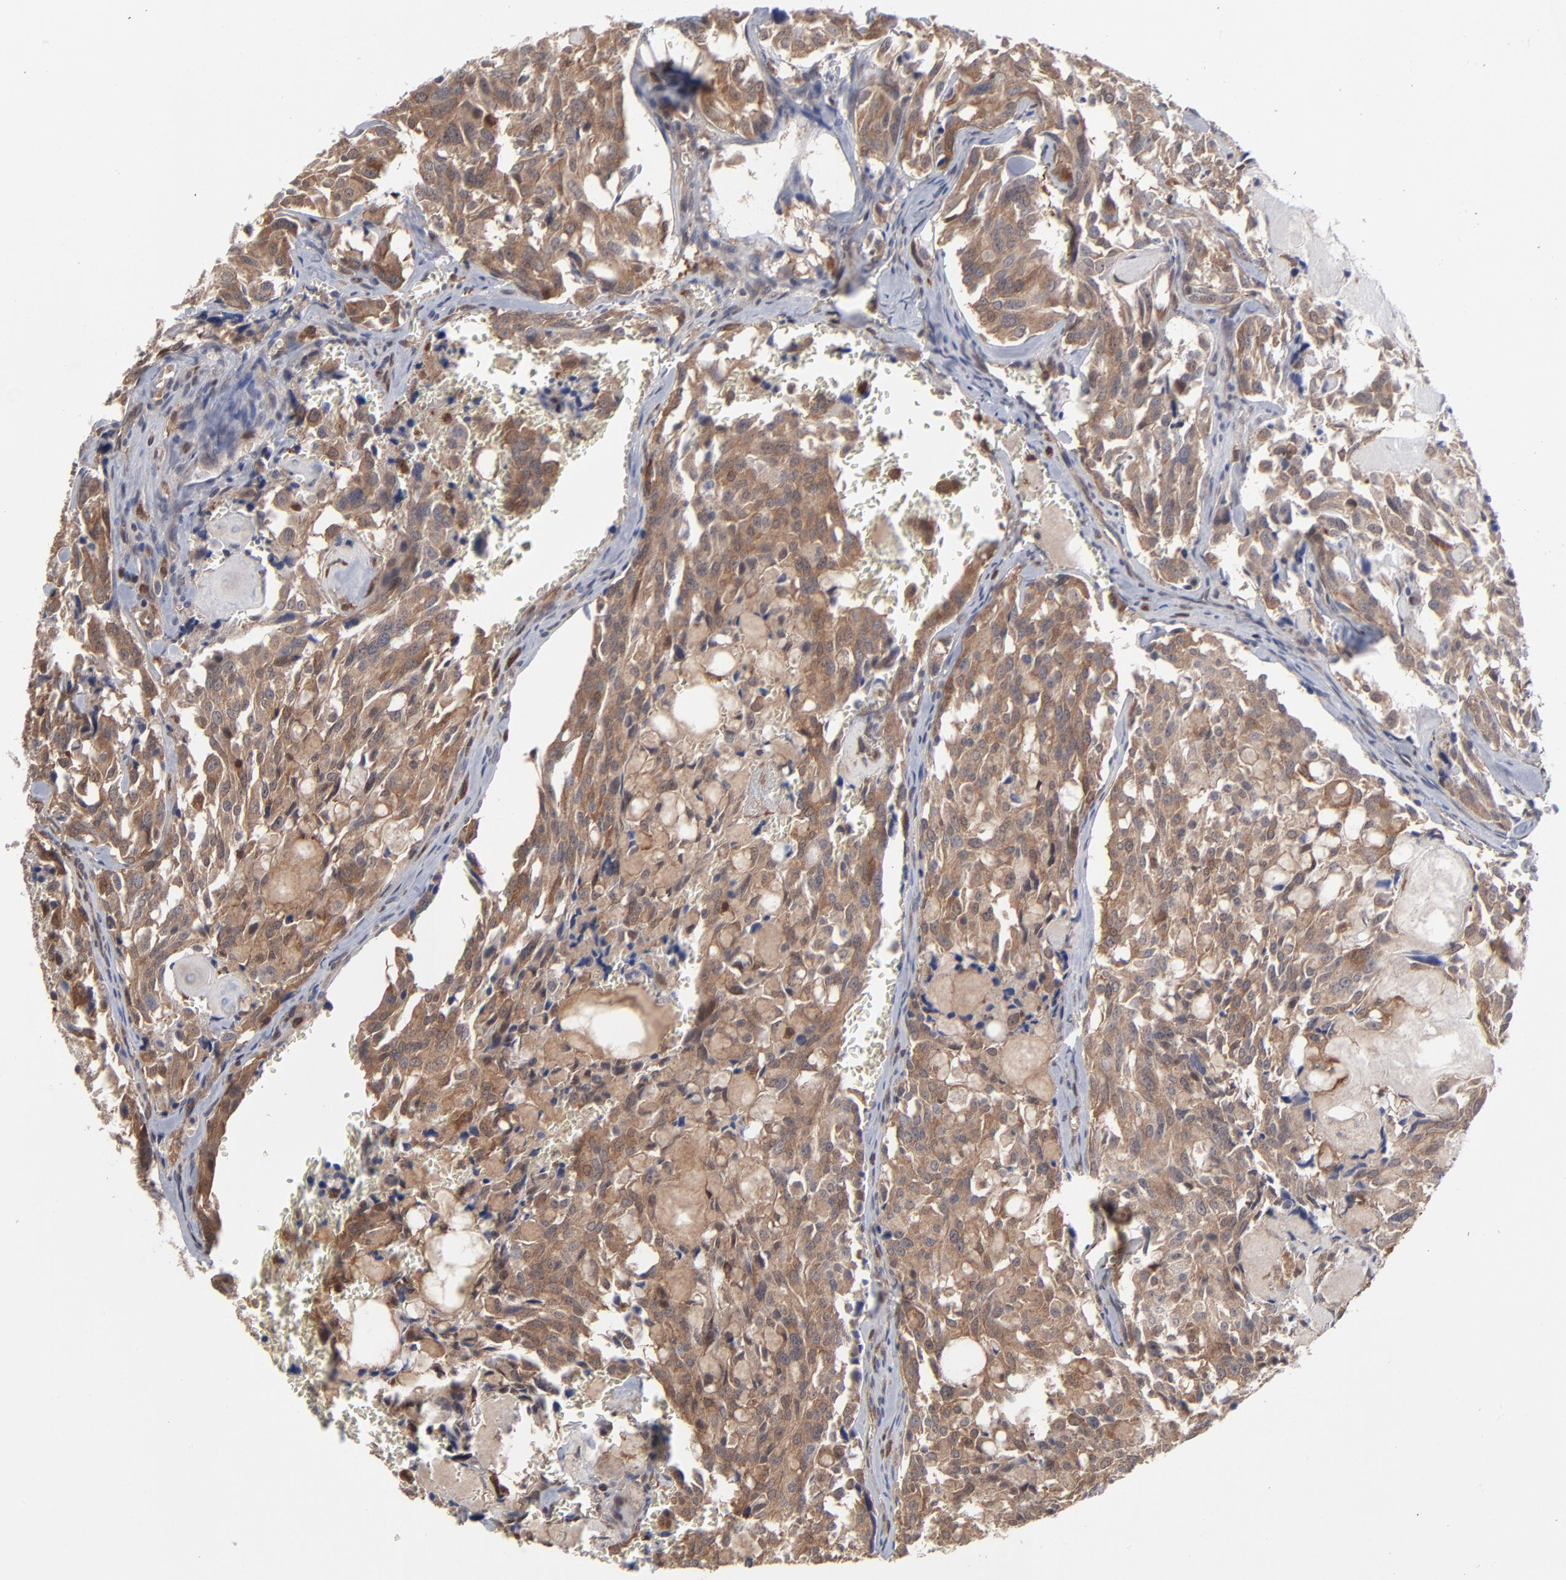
{"staining": {"intensity": "moderate", "quantity": ">75%", "location": "cytoplasmic/membranous"}, "tissue": "thyroid cancer", "cell_type": "Tumor cells", "image_type": "cancer", "snomed": [{"axis": "morphology", "description": "Carcinoma, NOS"}, {"axis": "morphology", "description": "Carcinoid, malignant, NOS"}, {"axis": "topography", "description": "Thyroid gland"}], "caption": "Thyroid carcinoma tissue exhibits moderate cytoplasmic/membranous staining in approximately >75% of tumor cells, visualized by immunohistochemistry.", "gene": "MAP2K1", "patient": {"sex": "male", "age": 33}}